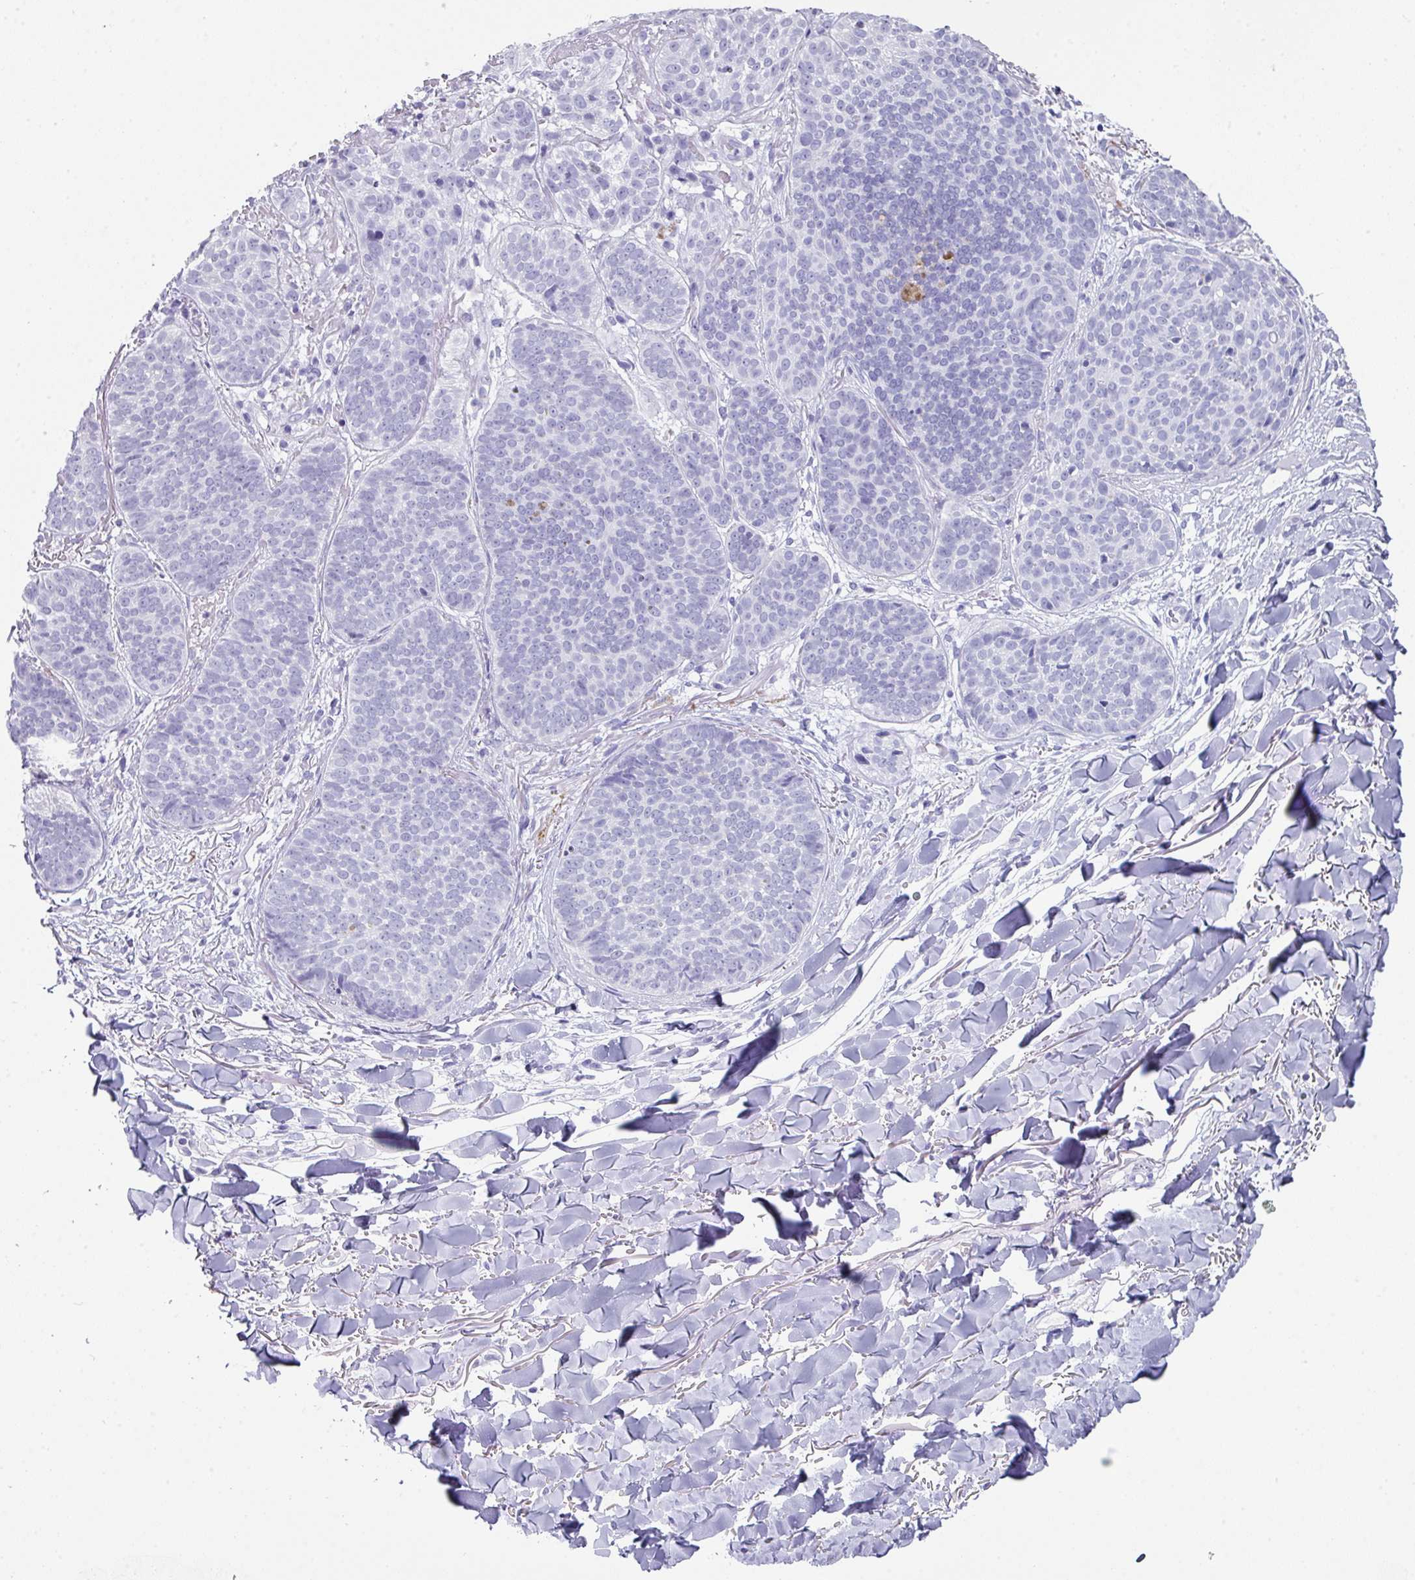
{"staining": {"intensity": "negative", "quantity": "none", "location": "none"}, "tissue": "skin cancer", "cell_type": "Tumor cells", "image_type": "cancer", "snomed": [{"axis": "morphology", "description": "Basal cell carcinoma"}, {"axis": "topography", "description": "Skin"}, {"axis": "topography", "description": "Skin of neck"}, {"axis": "topography", "description": "Skin of shoulder"}, {"axis": "topography", "description": "Skin of back"}], "caption": "Protein analysis of skin cancer shows no significant staining in tumor cells.", "gene": "PEX10", "patient": {"sex": "male", "age": 80}}